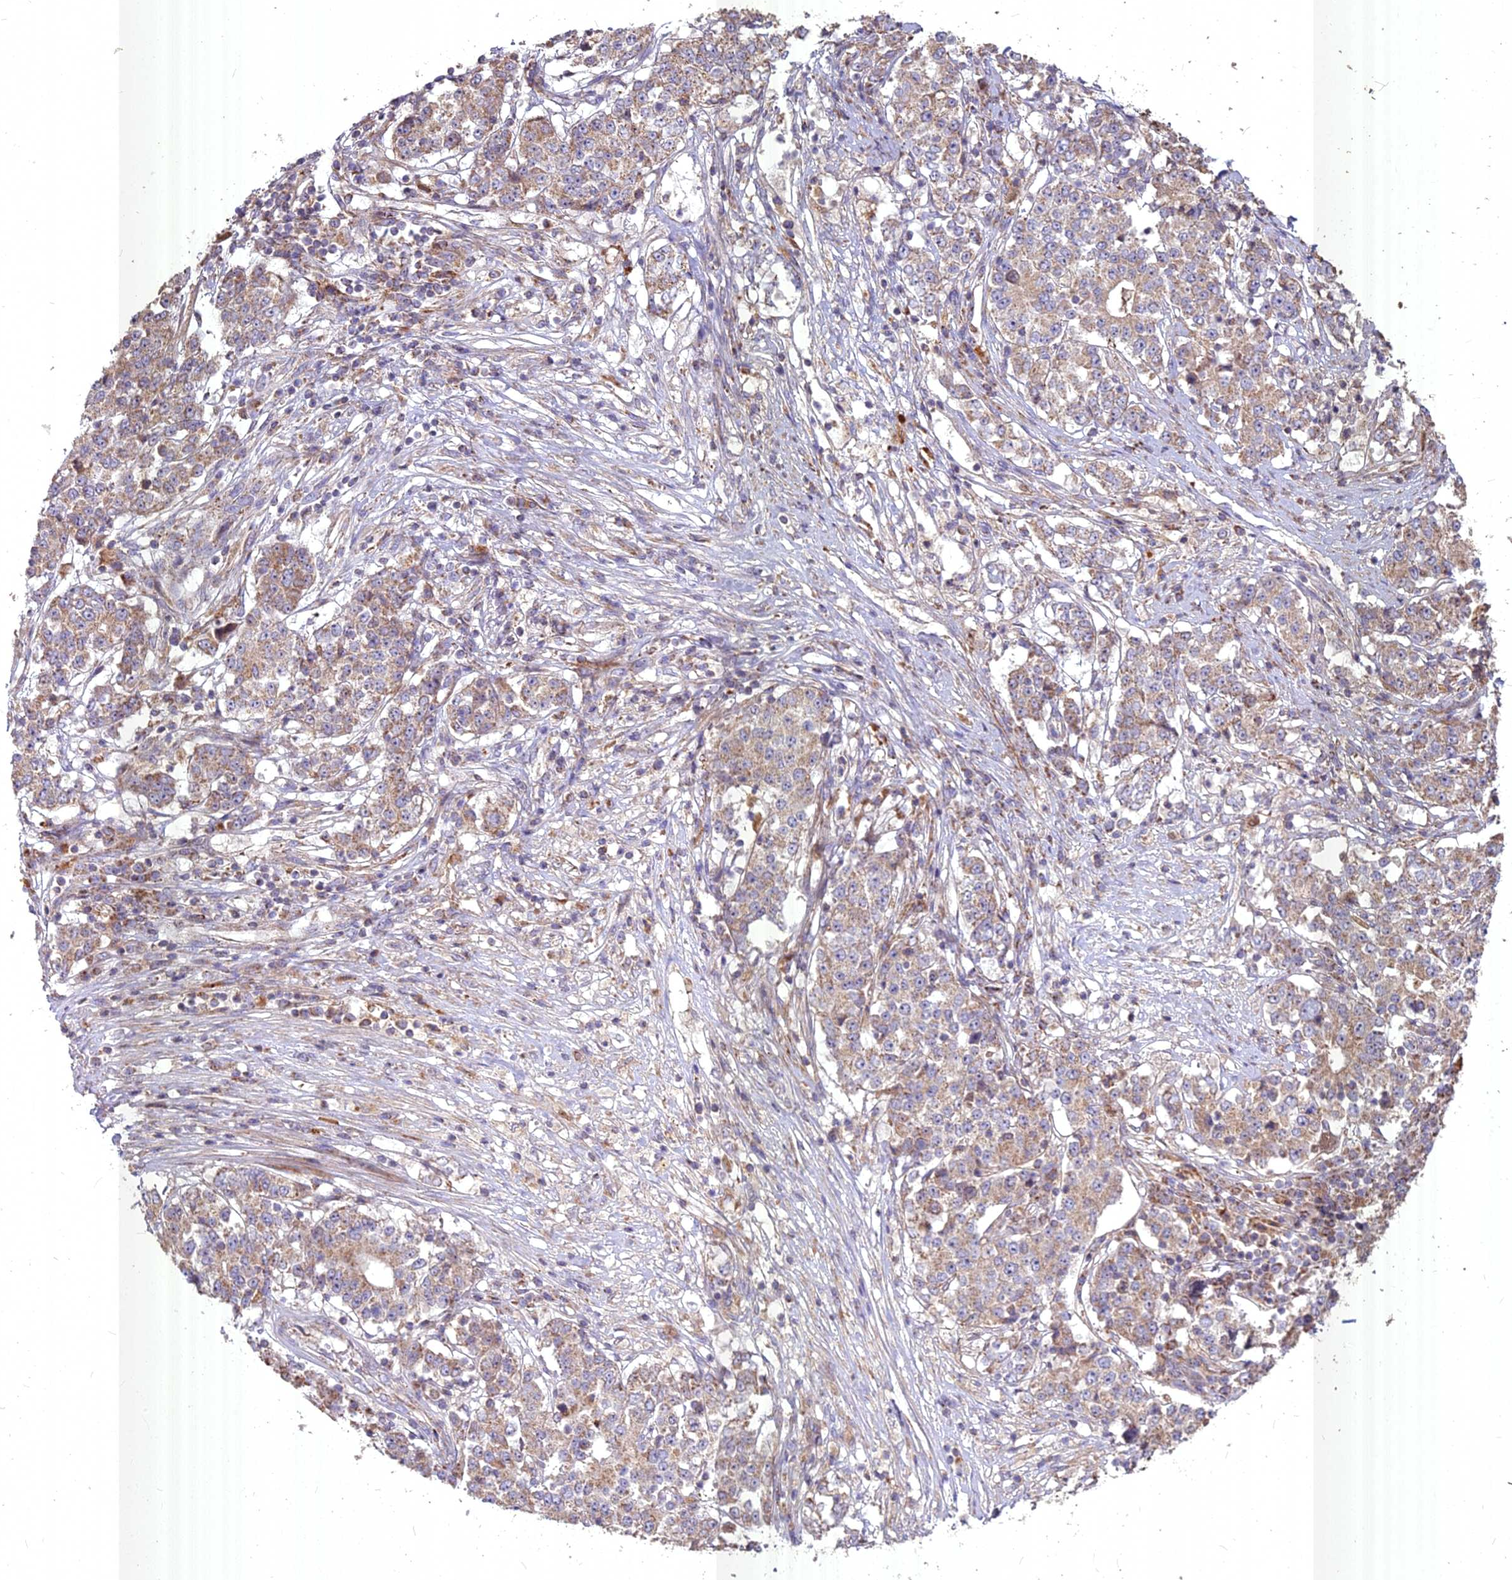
{"staining": {"intensity": "weak", "quantity": ">75%", "location": "cytoplasmic/membranous"}, "tissue": "stomach cancer", "cell_type": "Tumor cells", "image_type": "cancer", "snomed": [{"axis": "morphology", "description": "Adenocarcinoma, NOS"}, {"axis": "topography", "description": "Stomach"}], "caption": "IHC photomicrograph of human stomach adenocarcinoma stained for a protein (brown), which demonstrates low levels of weak cytoplasmic/membranous staining in approximately >75% of tumor cells.", "gene": "COX11", "patient": {"sex": "male", "age": 59}}